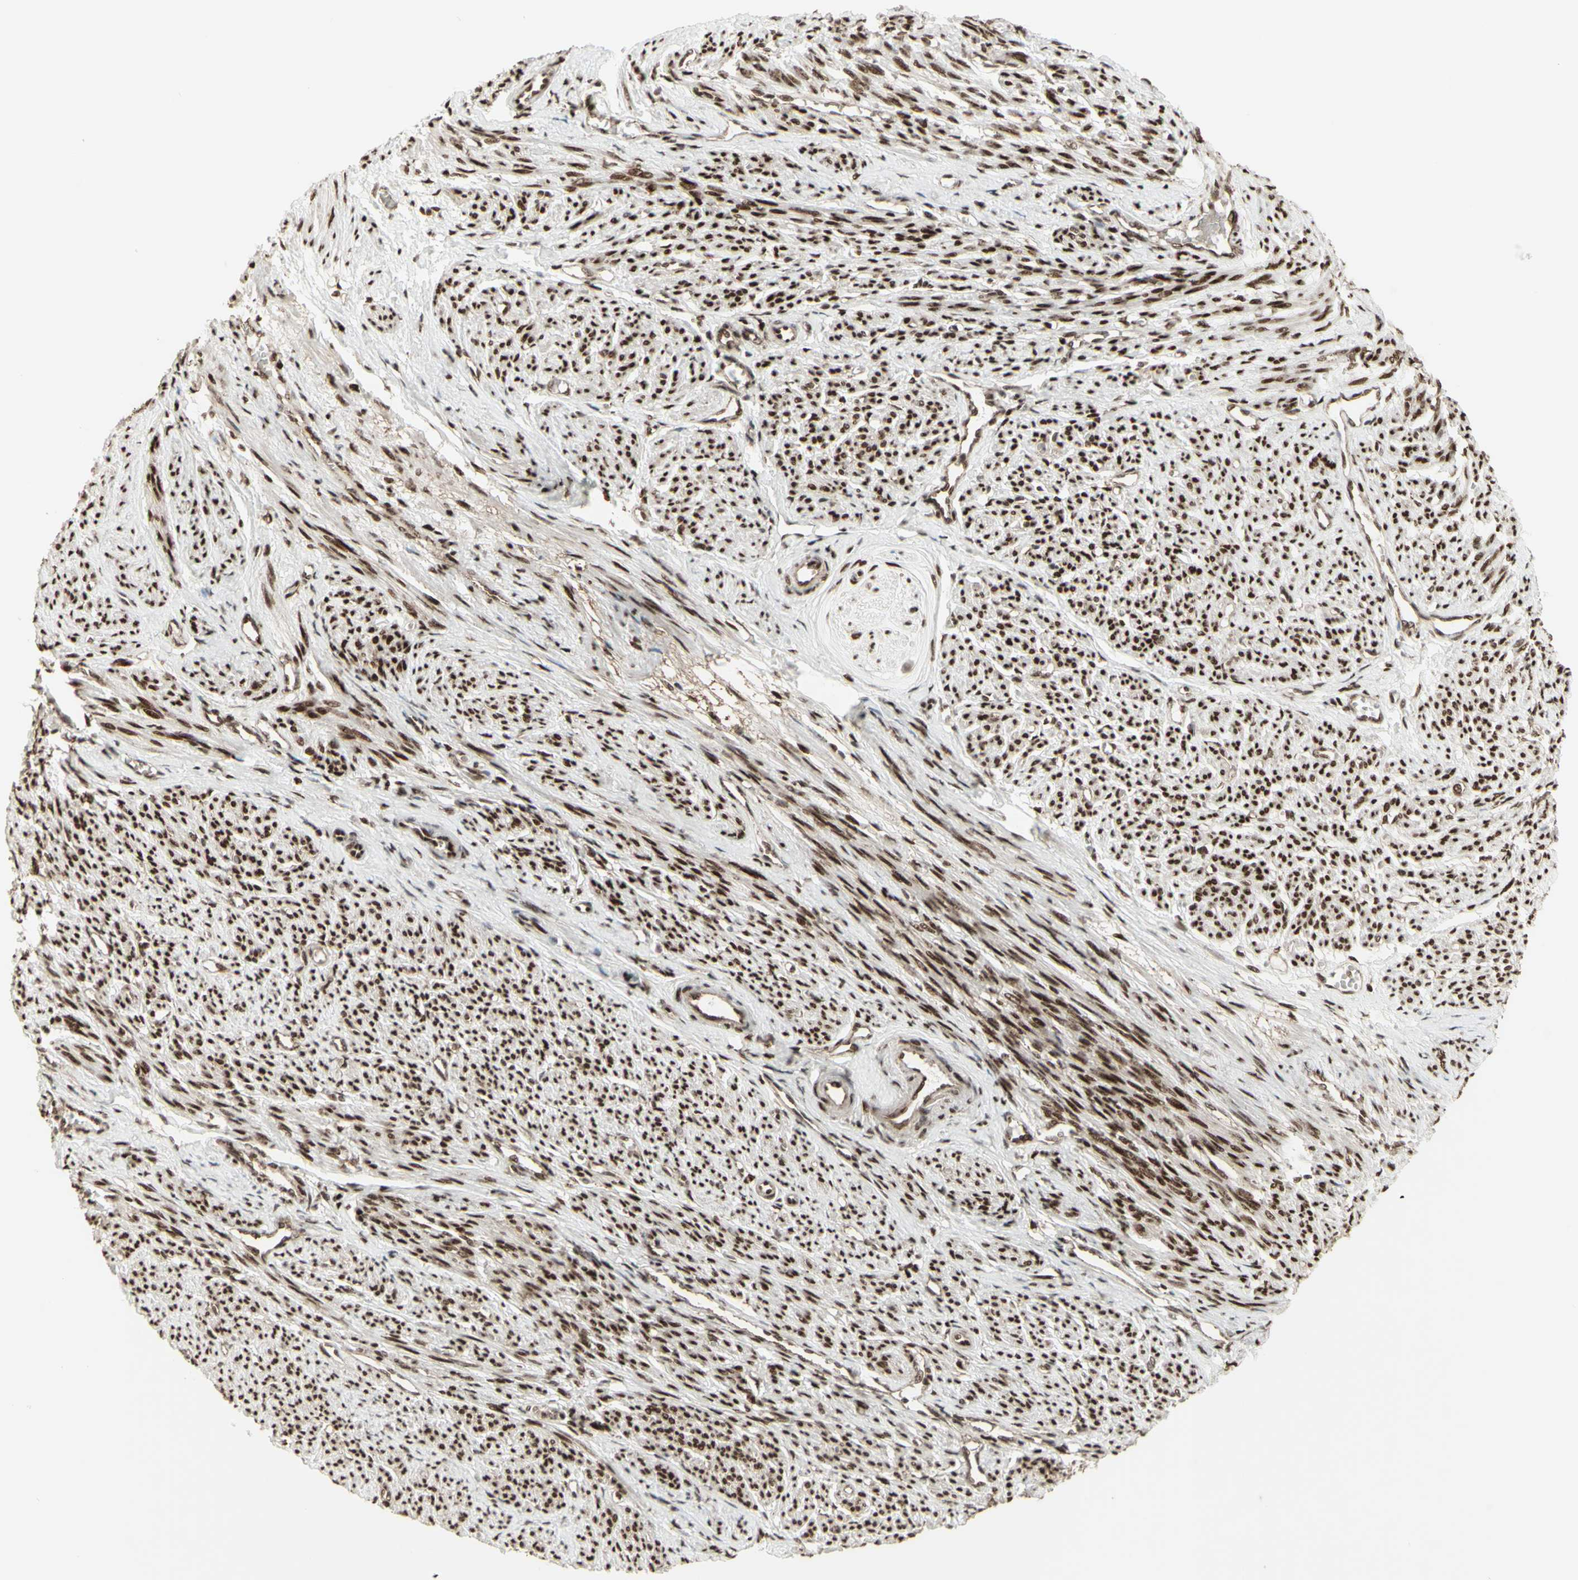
{"staining": {"intensity": "strong", "quantity": ">75%", "location": "nuclear"}, "tissue": "smooth muscle", "cell_type": "Smooth muscle cells", "image_type": "normal", "snomed": [{"axis": "morphology", "description": "Normal tissue, NOS"}, {"axis": "topography", "description": "Smooth muscle"}], "caption": "Smooth muscle stained for a protein reveals strong nuclear positivity in smooth muscle cells. The staining is performed using DAB (3,3'-diaminobenzidine) brown chromogen to label protein expression. The nuclei are counter-stained blue using hematoxylin.", "gene": "CBX1", "patient": {"sex": "female", "age": 65}}